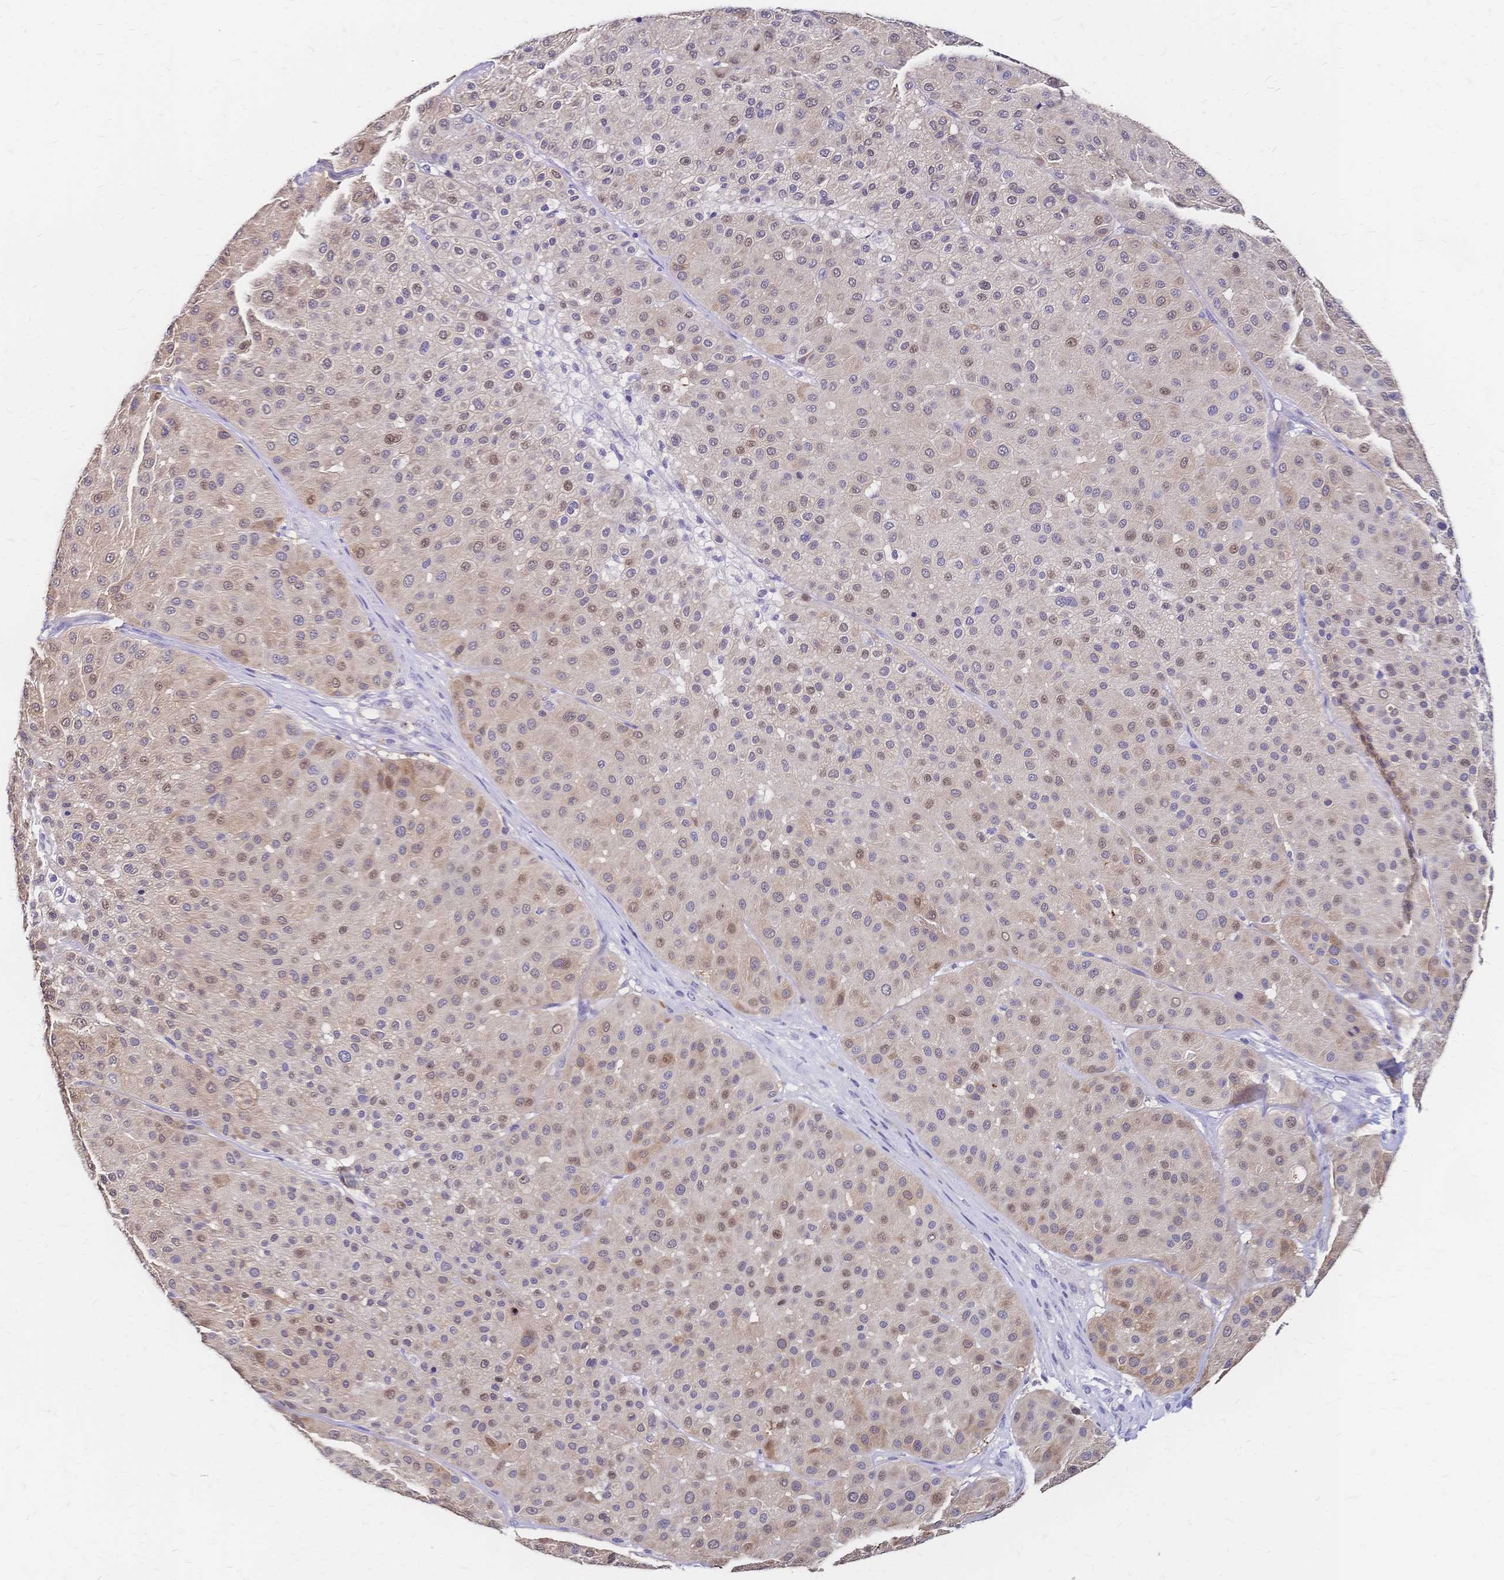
{"staining": {"intensity": "moderate", "quantity": "25%-75%", "location": "cytoplasmic/membranous,nuclear"}, "tissue": "melanoma", "cell_type": "Tumor cells", "image_type": "cancer", "snomed": [{"axis": "morphology", "description": "Malignant melanoma, Metastatic site"}, {"axis": "topography", "description": "Smooth muscle"}], "caption": "An image of human malignant melanoma (metastatic site) stained for a protein reveals moderate cytoplasmic/membranous and nuclear brown staining in tumor cells. Immunohistochemistry stains the protein of interest in brown and the nuclei are stained blue.", "gene": "DTNB", "patient": {"sex": "male", "age": 41}}